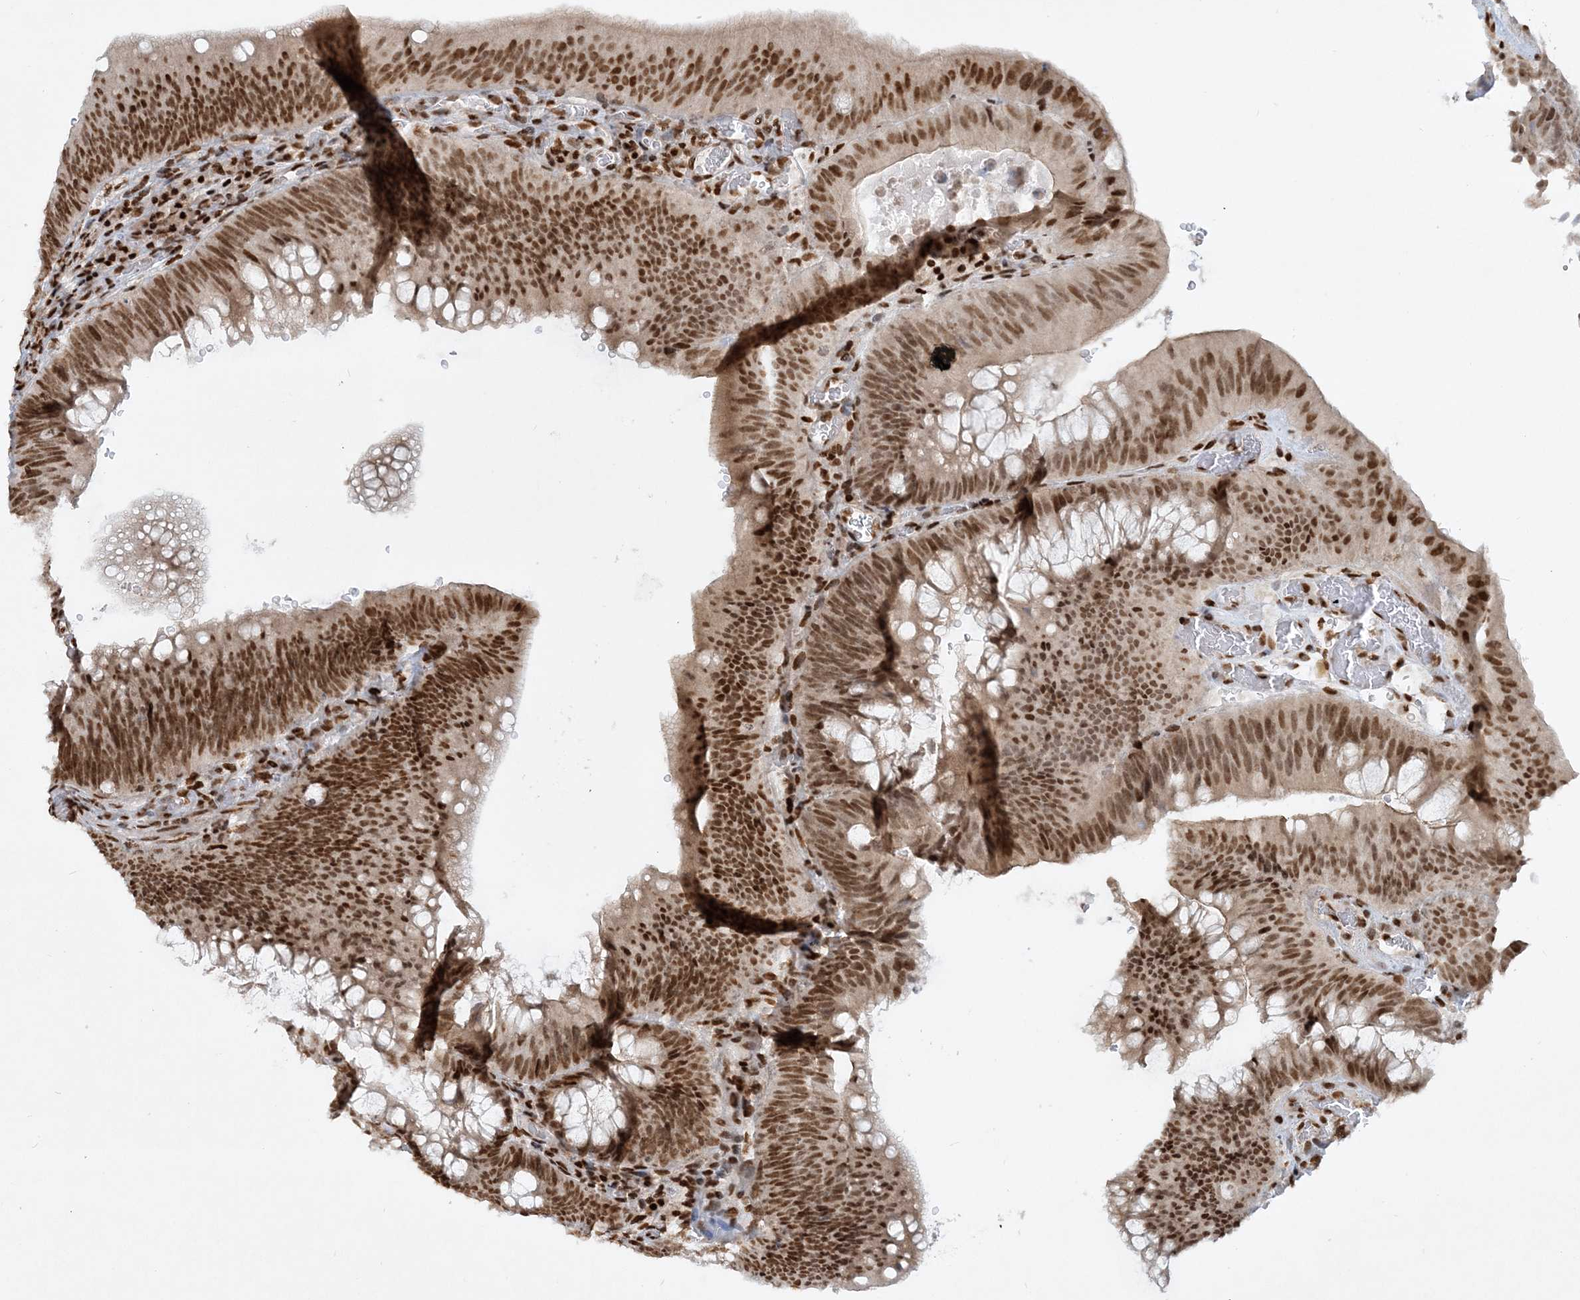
{"staining": {"intensity": "strong", "quantity": ">75%", "location": "nuclear"}, "tissue": "colorectal cancer", "cell_type": "Tumor cells", "image_type": "cancer", "snomed": [{"axis": "morphology", "description": "Normal tissue, NOS"}, {"axis": "topography", "description": "Colon"}], "caption": "A brown stain highlights strong nuclear expression of a protein in human colorectal cancer tumor cells.", "gene": "DELE1", "patient": {"sex": "female", "age": 82}}